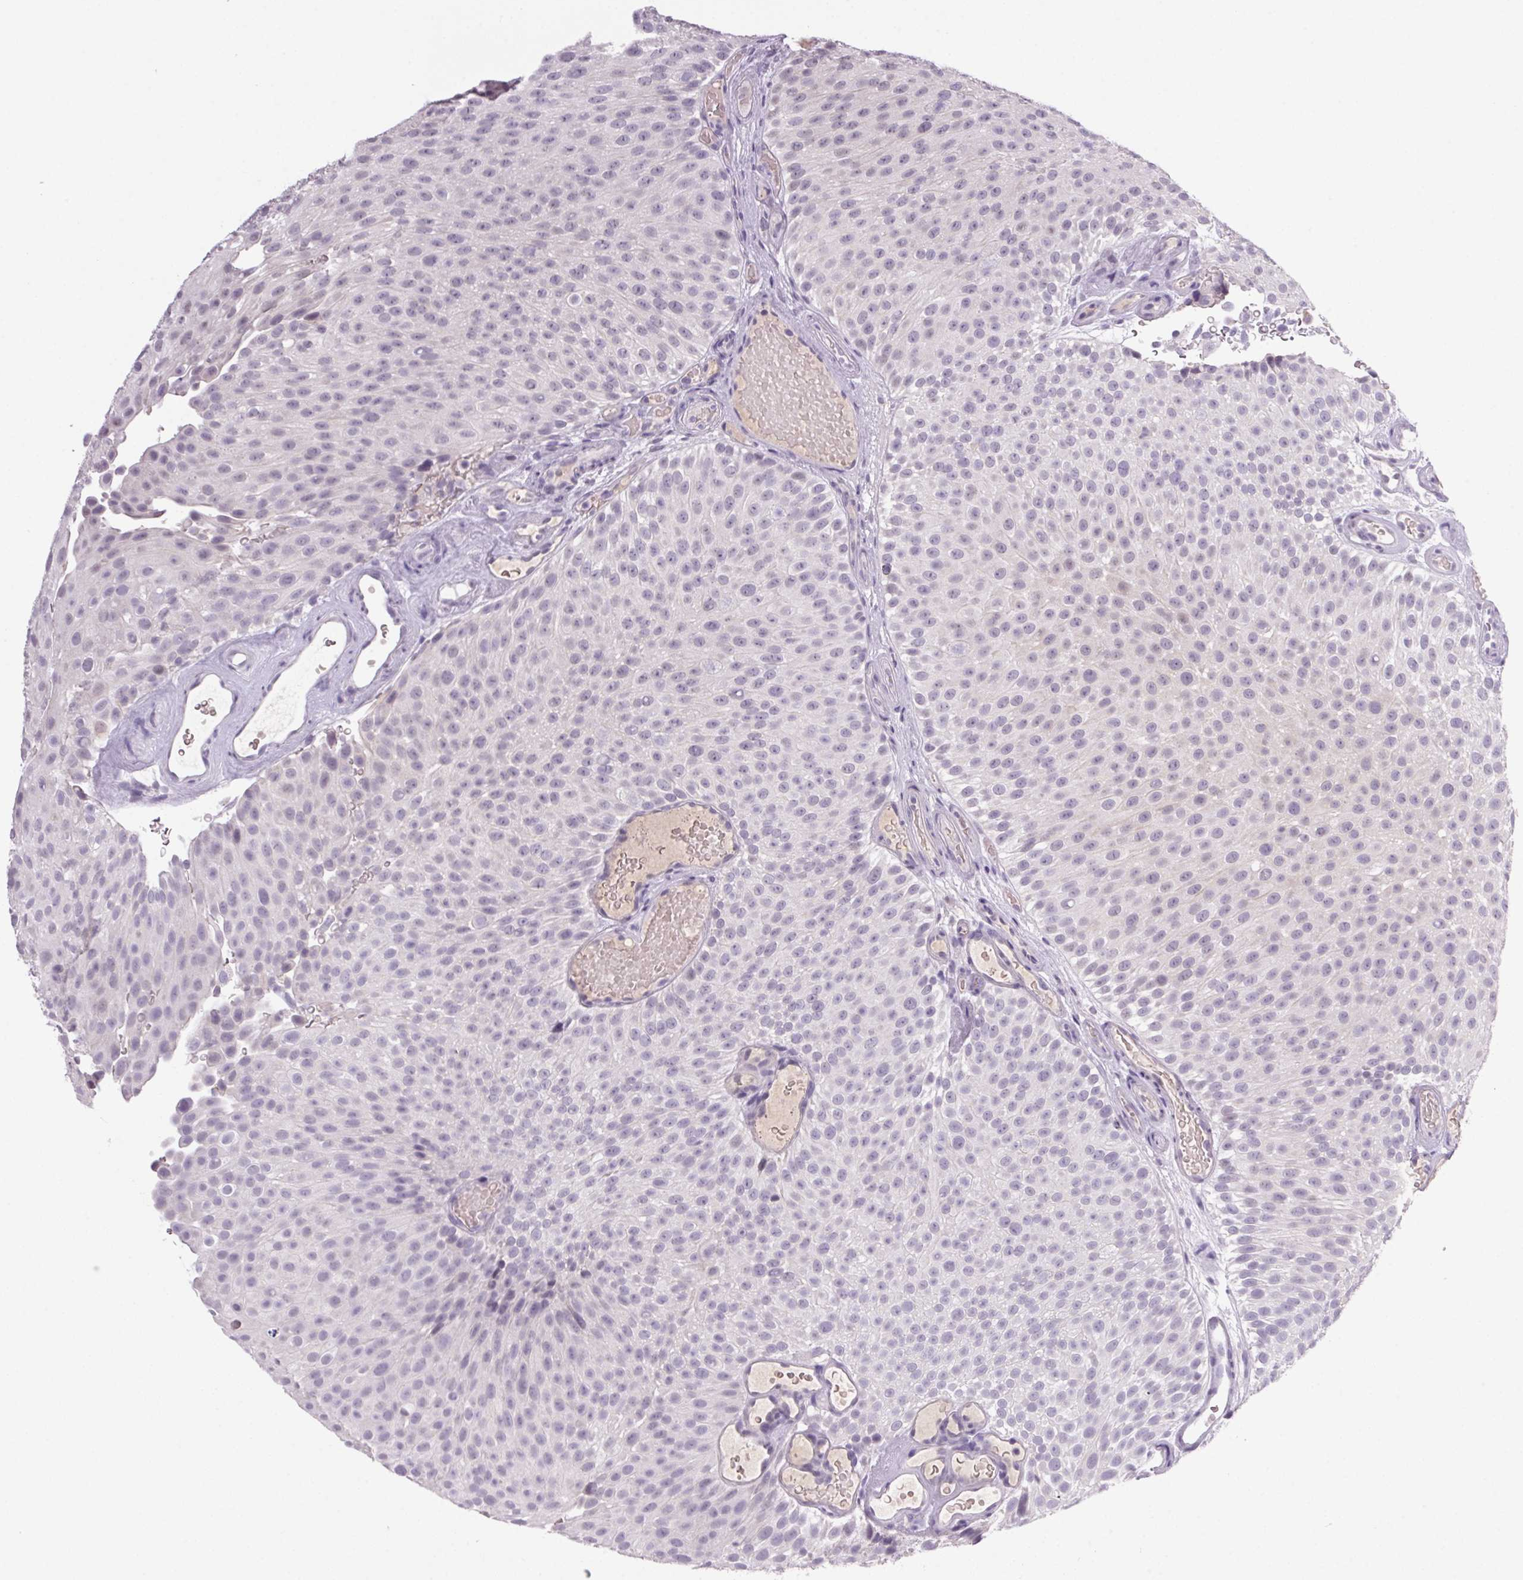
{"staining": {"intensity": "negative", "quantity": "none", "location": "none"}, "tissue": "urothelial cancer", "cell_type": "Tumor cells", "image_type": "cancer", "snomed": [{"axis": "morphology", "description": "Urothelial carcinoma, Low grade"}, {"axis": "topography", "description": "Urinary bladder"}], "caption": "High power microscopy photomicrograph of an immunohistochemistry (IHC) micrograph of urothelial cancer, revealing no significant expression in tumor cells.", "gene": "TRDN", "patient": {"sex": "male", "age": 78}}